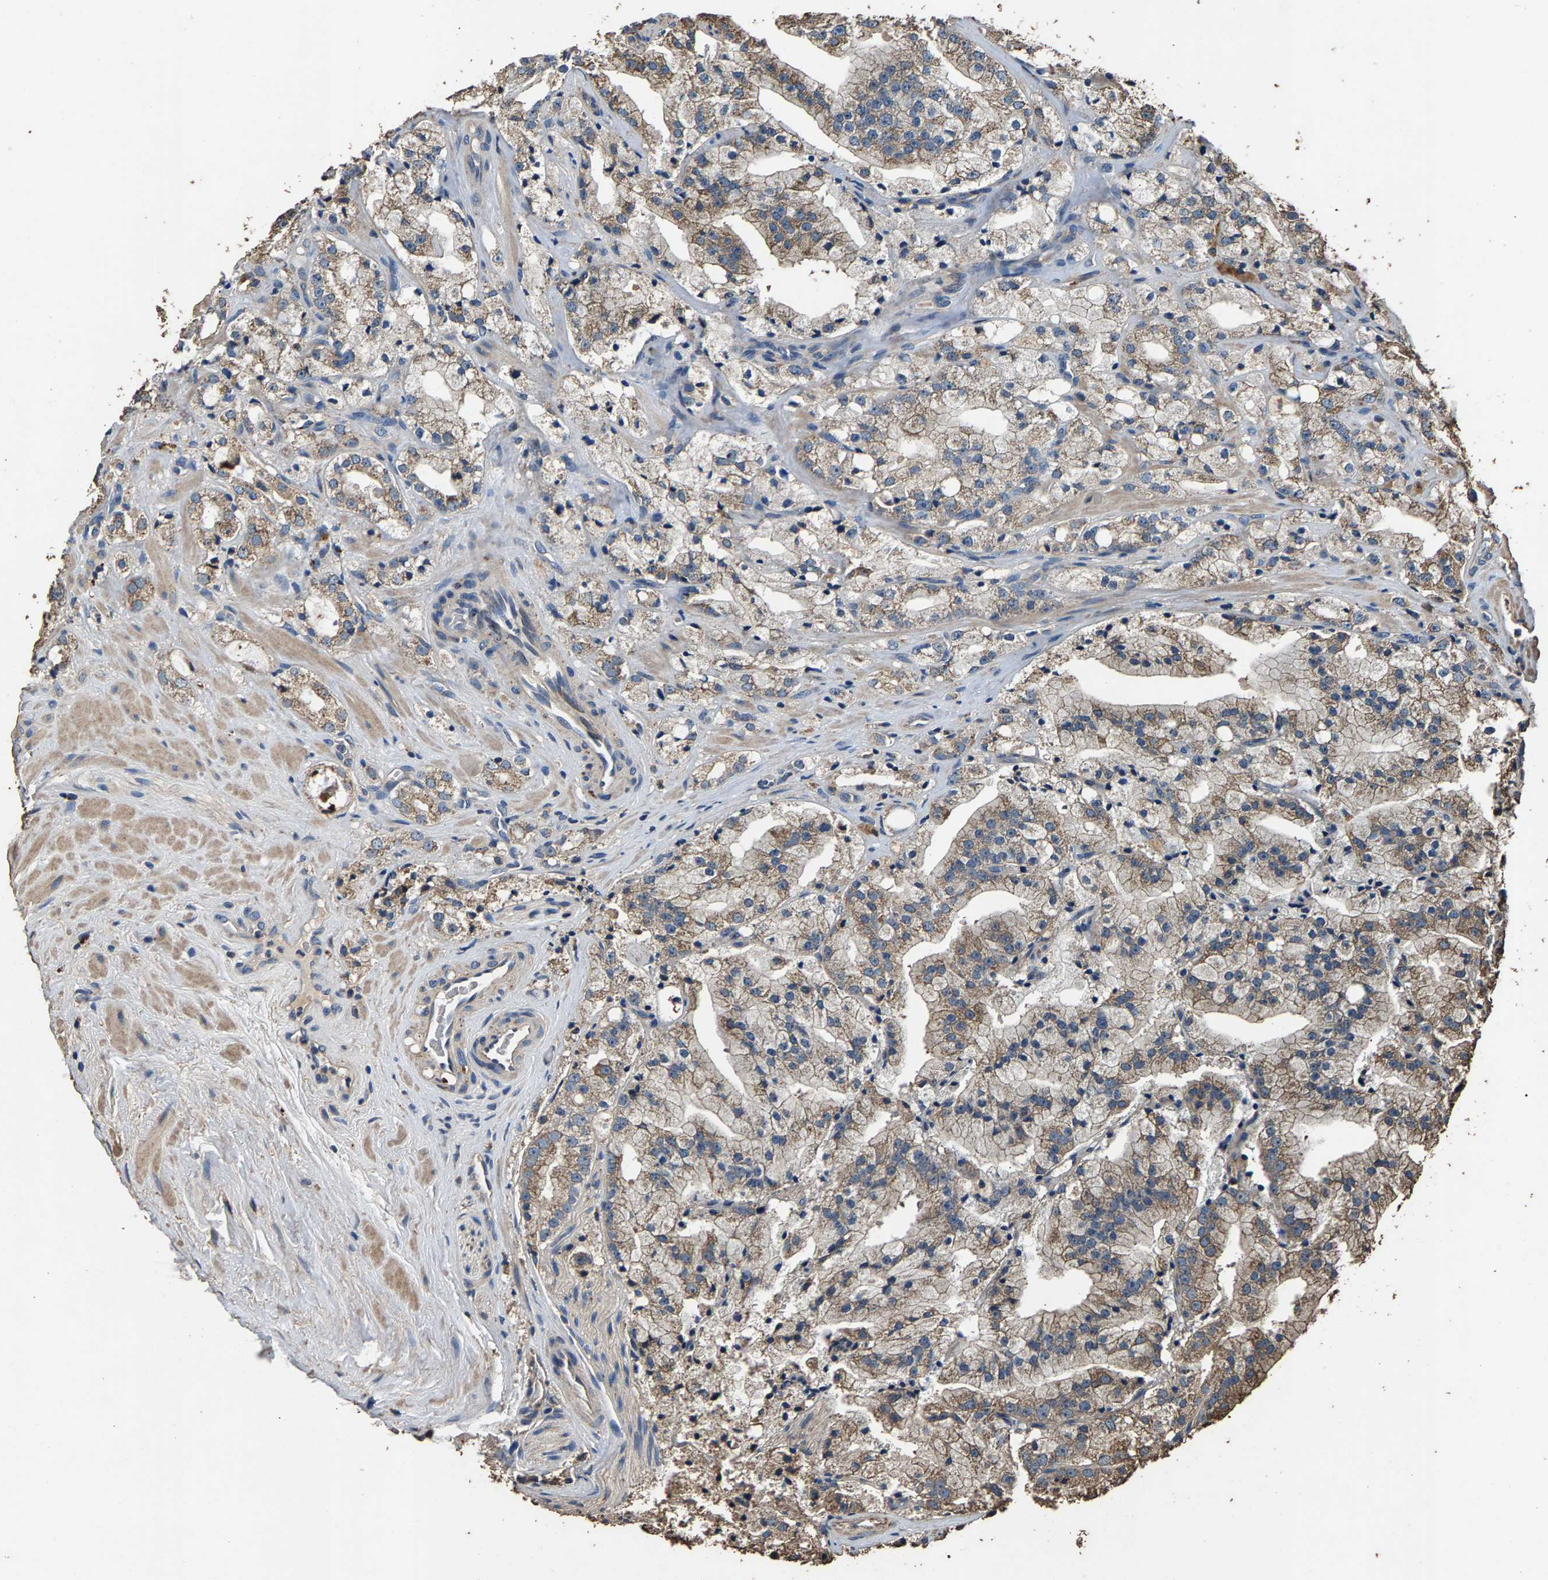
{"staining": {"intensity": "weak", "quantity": ">75%", "location": "cytoplasmic/membranous"}, "tissue": "prostate cancer", "cell_type": "Tumor cells", "image_type": "cancer", "snomed": [{"axis": "morphology", "description": "Adenocarcinoma, High grade"}, {"axis": "topography", "description": "Prostate"}], "caption": "DAB (3,3'-diaminobenzidine) immunohistochemical staining of human prostate adenocarcinoma (high-grade) reveals weak cytoplasmic/membranous protein positivity in approximately >75% of tumor cells.", "gene": "MRPL27", "patient": {"sex": "male", "age": 64}}